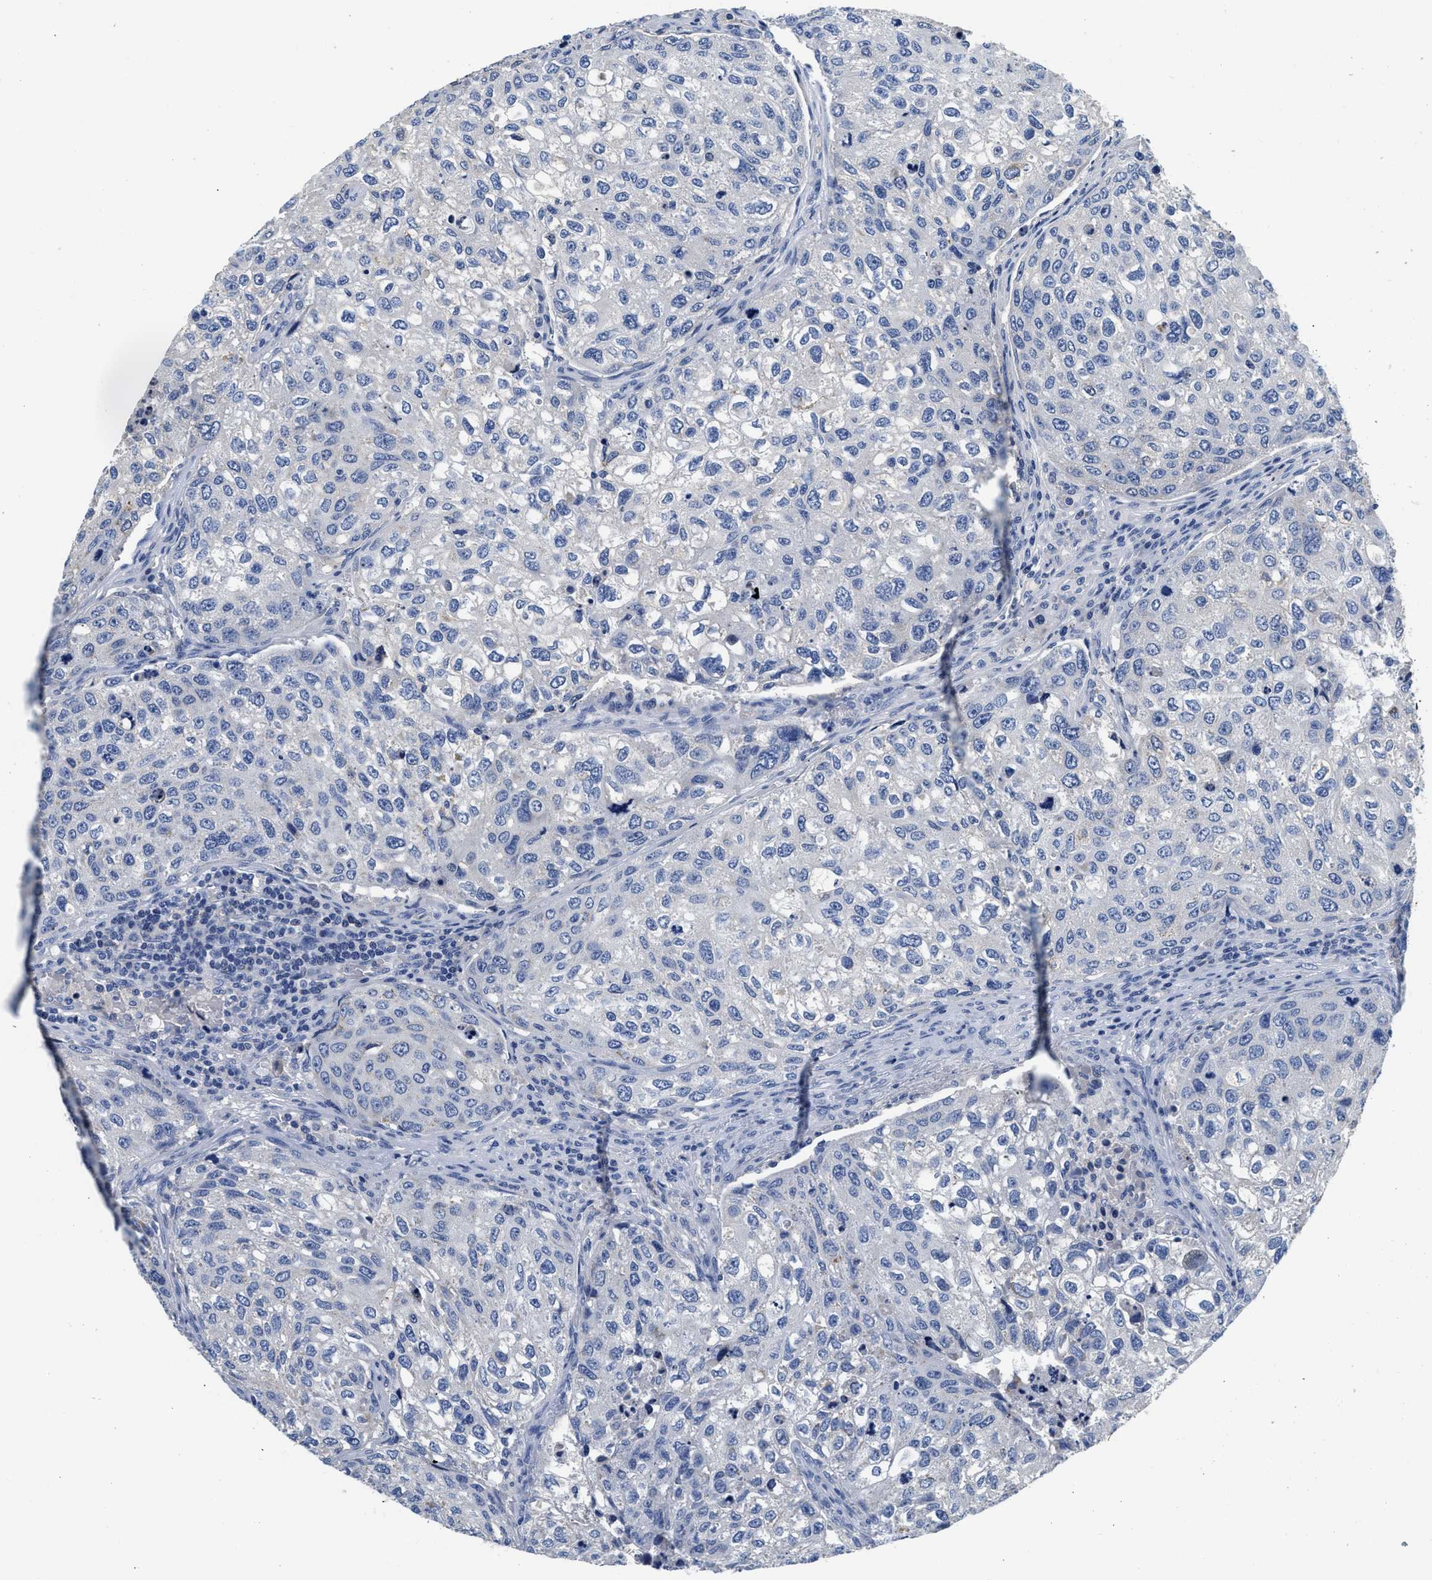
{"staining": {"intensity": "negative", "quantity": "none", "location": "none"}, "tissue": "urothelial cancer", "cell_type": "Tumor cells", "image_type": "cancer", "snomed": [{"axis": "morphology", "description": "Urothelial carcinoma, High grade"}, {"axis": "topography", "description": "Lymph node"}, {"axis": "topography", "description": "Urinary bladder"}], "caption": "This is an immunohistochemistry (IHC) photomicrograph of urothelial cancer. There is no staining in tumor cells.", "gene": "PCK2", "patient": {"sex": "male", "age": 51}}